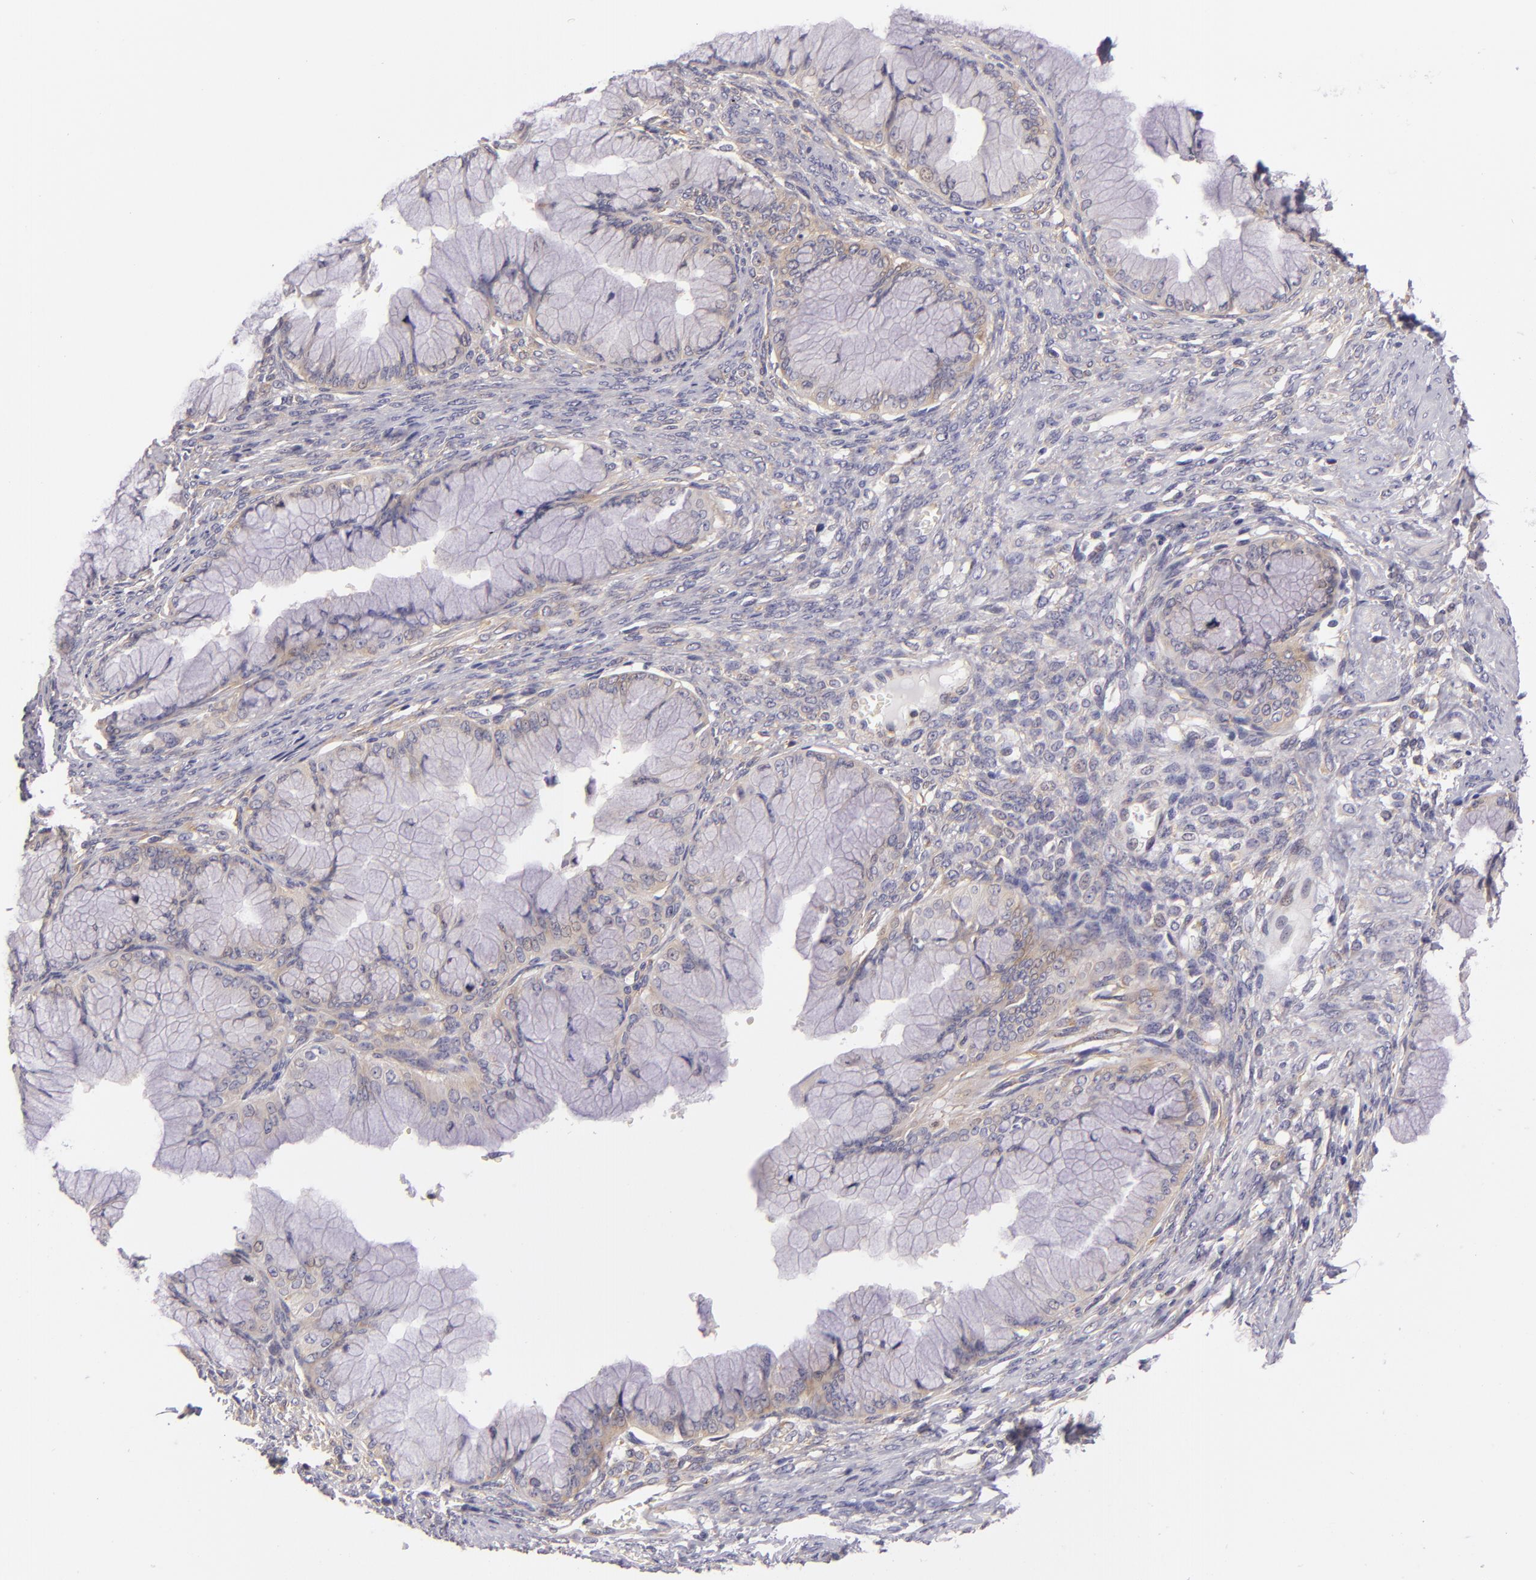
{"staining": {"intensity": "weak", "quantity": "<25%", "location": "cytoplasmic/membranous"}, "tissue": "ovarian cancer", "cell_type": "Tumor cells", "image_type": "cancer", "snomed": [{"axis": "morphology", "description": "Cystadenocarcinoma, mucinous, NOS"}, {"axis": "topography", "description": "Ovary"}], "caption": "The image reveals no staining of tumor cells in mucinous cystadenocarcinoma (ovarian).", "gene": "UPF3B", "patient": {"sex": "female", "age": 63}}